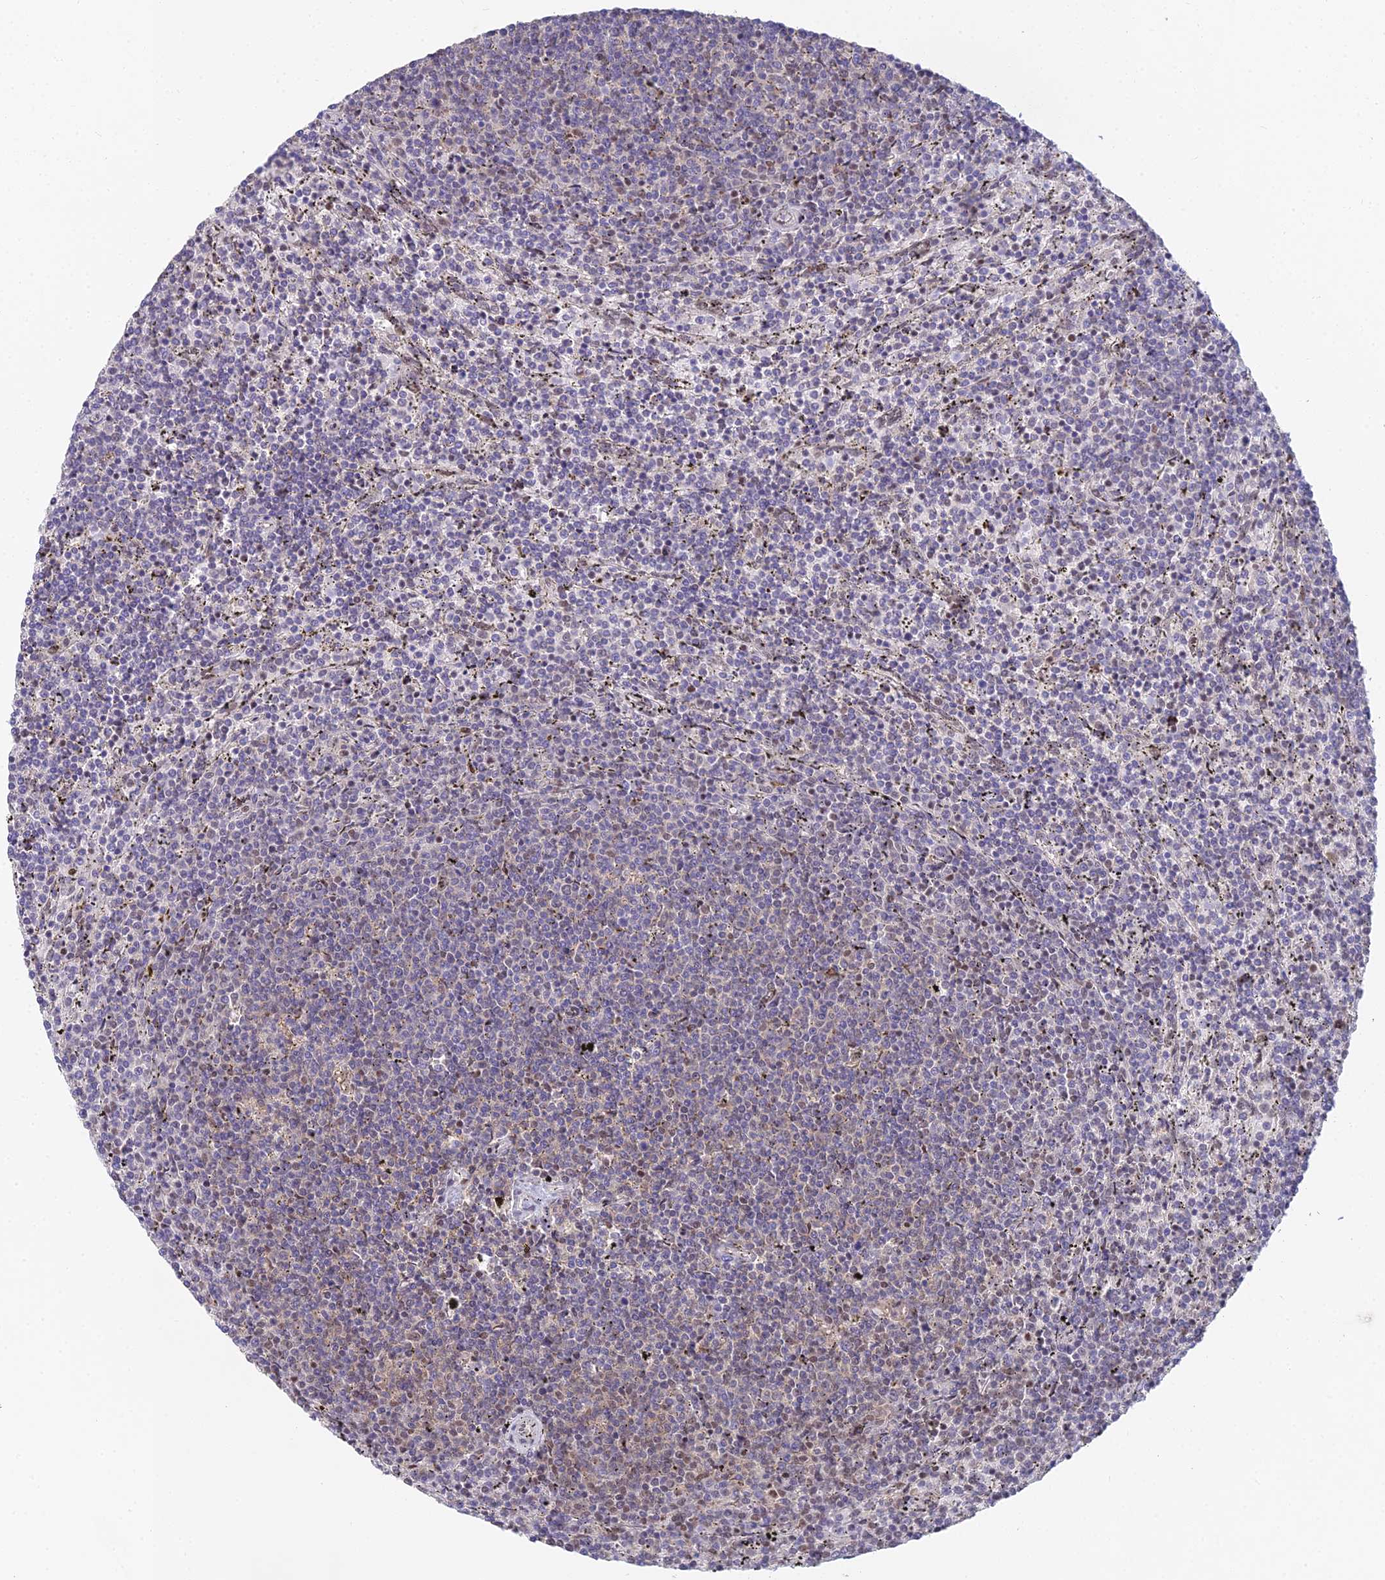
{"staining": {"intensity": "negative", "quantity": "none", "location": "none"}, "tissue": "lymphoma", "cell_type": "Tumor cells", "image_type": "cancer", "snomed": [{"axis": "morphology", "description": "Malignant lymphoma, non-Hodgkin's type, Low grade"}, {"axis": "topography", "description": "Spleen"}], "caption": "The image shows no staining of tumor cells in lymphoma.", "gene": "ABHD17A", "patient": {"sex": "female", "age": 50}}